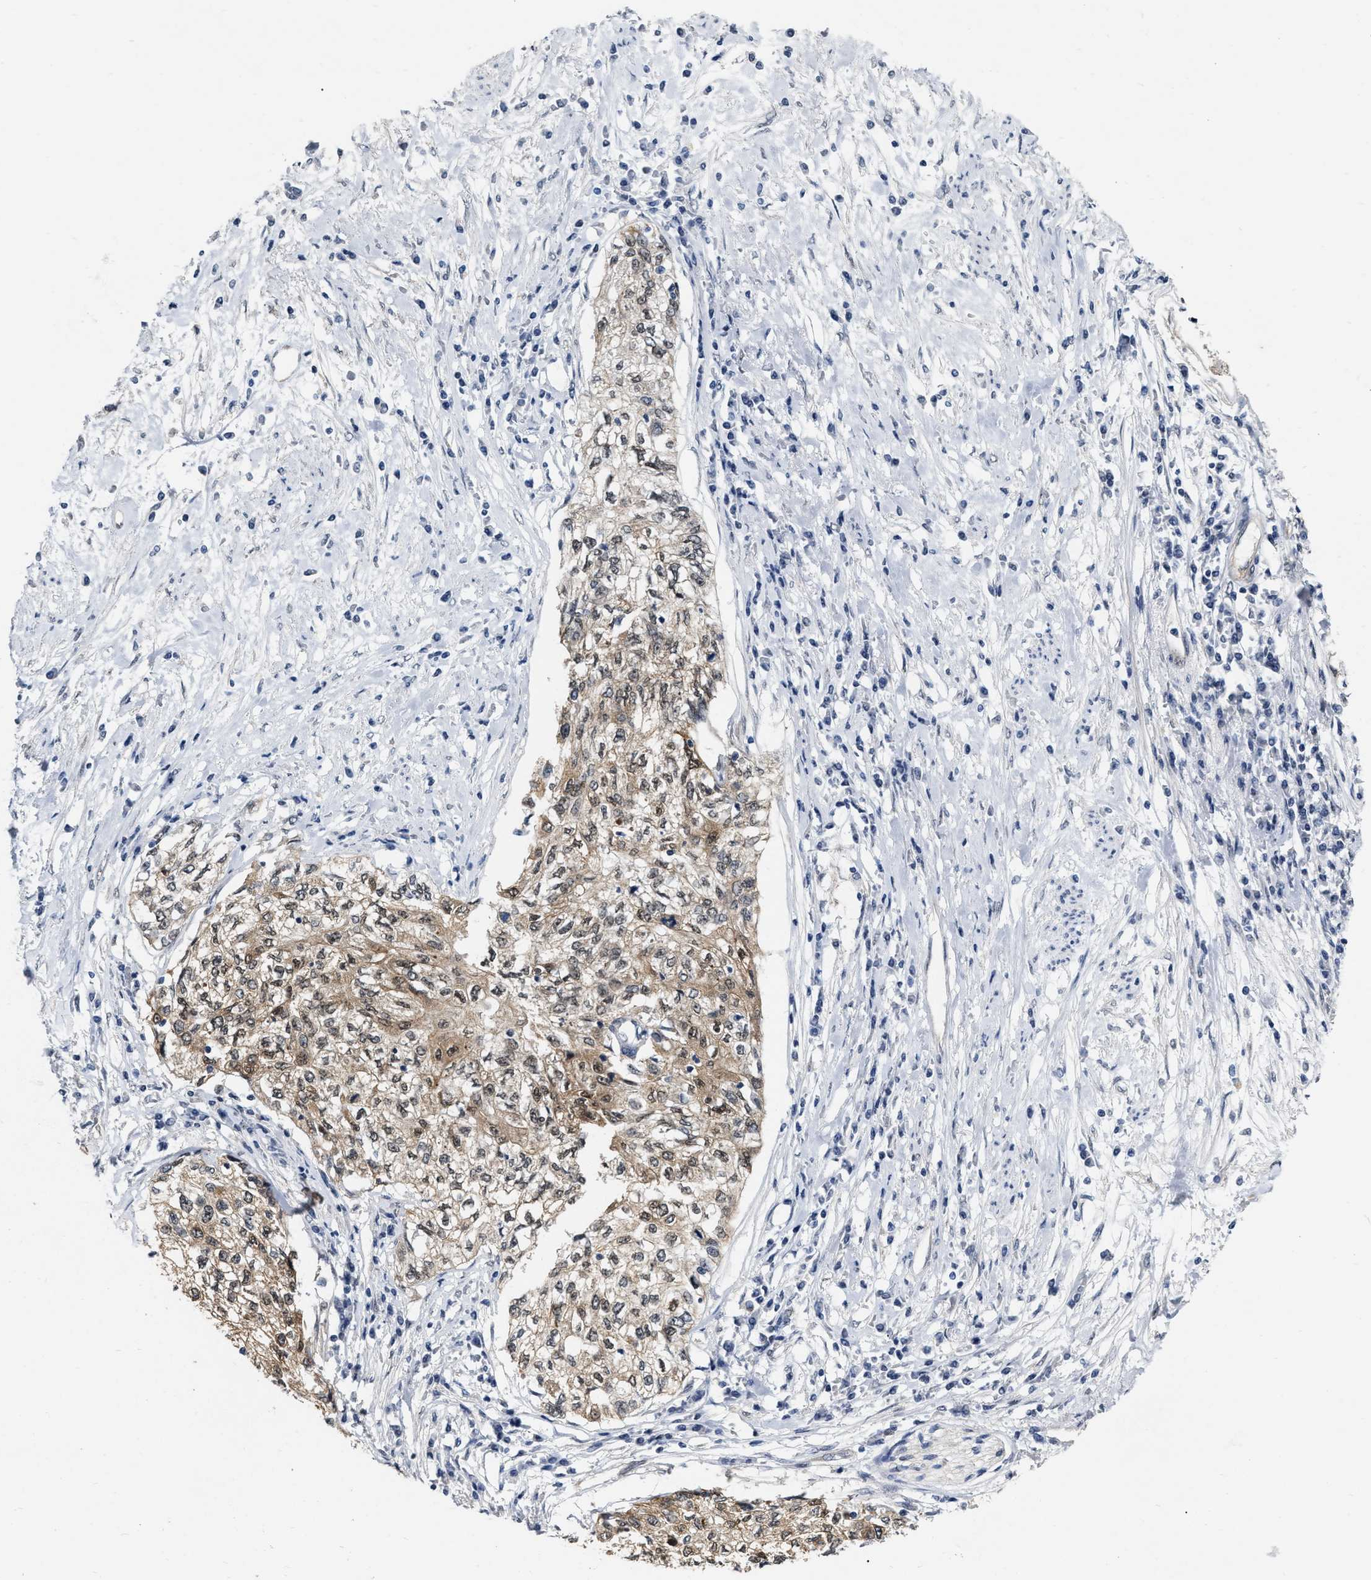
{"staining": {"intensity": "weak", "quantity": ">75%", "location": "cytoplasmic/membranous,nuclear"}, "tissue": "cervical cancer", "cell_type": "Tumor cells", "image_type": "cancer", "snomed": [{"axis": "morphology", "description": "Squamous cell carcinoma, NOS"}, {"axis": "topography", "description": "Cervix"}], "caption": "Tumor cells reveal low levels of weak cytoplasmic/membranous and nuclear positivity in about >75% of cells in human squamous cell carcinoma (cervical).", "gene": "RUVBL1", "patient": {"sex": "female", "age": 57}}